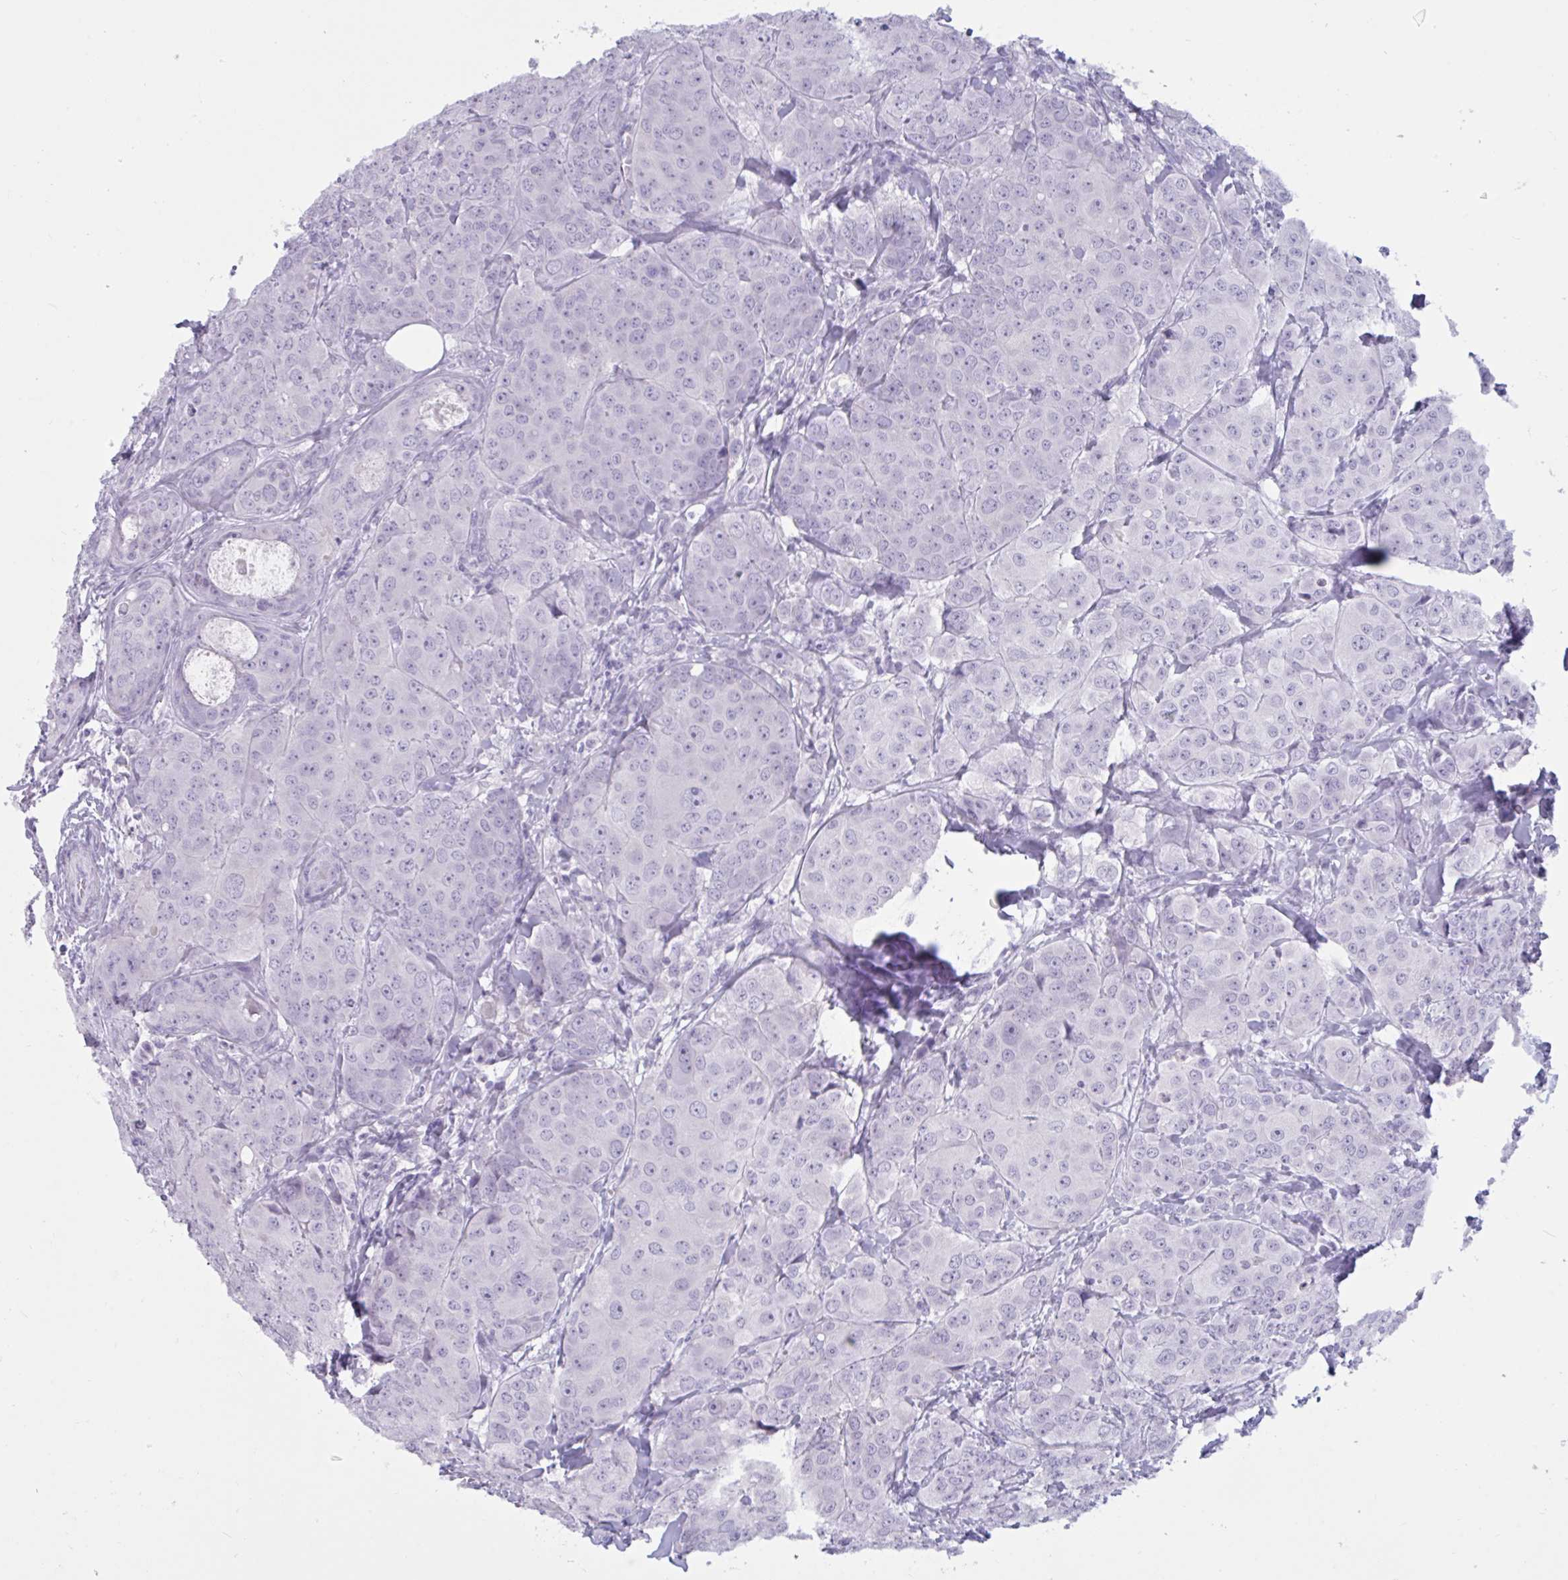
{"staining": {"intensity": "negative", "quantity": "none", "location": "none"}, "tissue": "breast cancer", "cell_type": "Tumor cells", "image_type": "cancer", "snomed": [{"axis": "morphology", "description": "Duct carcinoma"}, {"axis": "topography", "description": "Breast"}], "caption": "The micrograph exhibits no significant staining in tumor cells of invasive ductal carcinoma (breast).", "gene": "BBS10", "patient": {"sex": "female", "age": 43}}